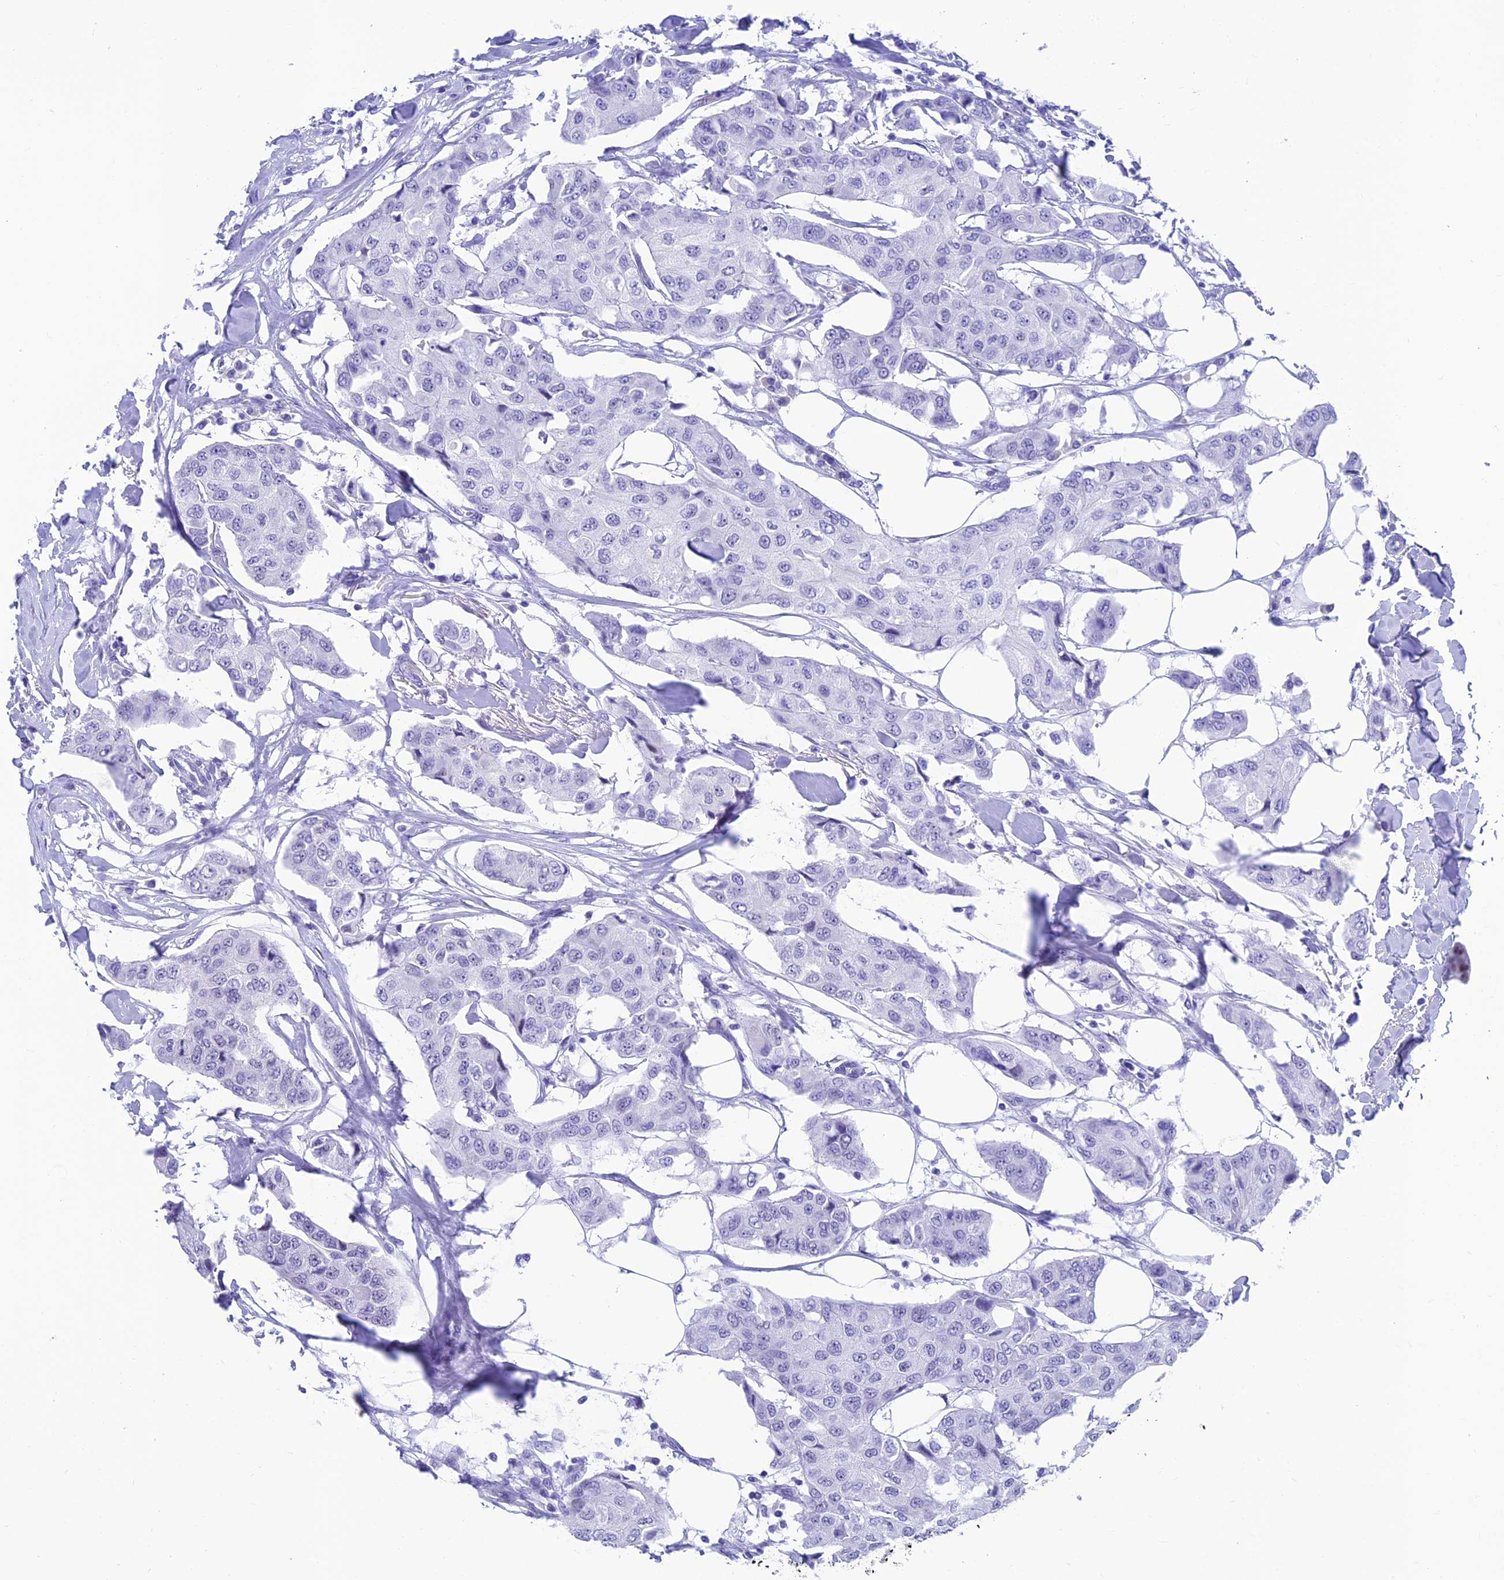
{"staining": {"intensity": "negative", "quantity": "none", "location": "none"}, "tissue": "breast cancer", "cell_type": "Tumor cells", "image_type": "cancer", "snomed": [{"axis": "morphology", "description": "Duct carcinoma"}, {"axis": "topography", "description": "Breast"}], "caption": "Breast cancer (invasive ductal carcinoma) stained for a protein using IHC exhibits no staining tumor cells.", "gene": "KIAA1191", "patient": {"sex": "female", "age": 80}}